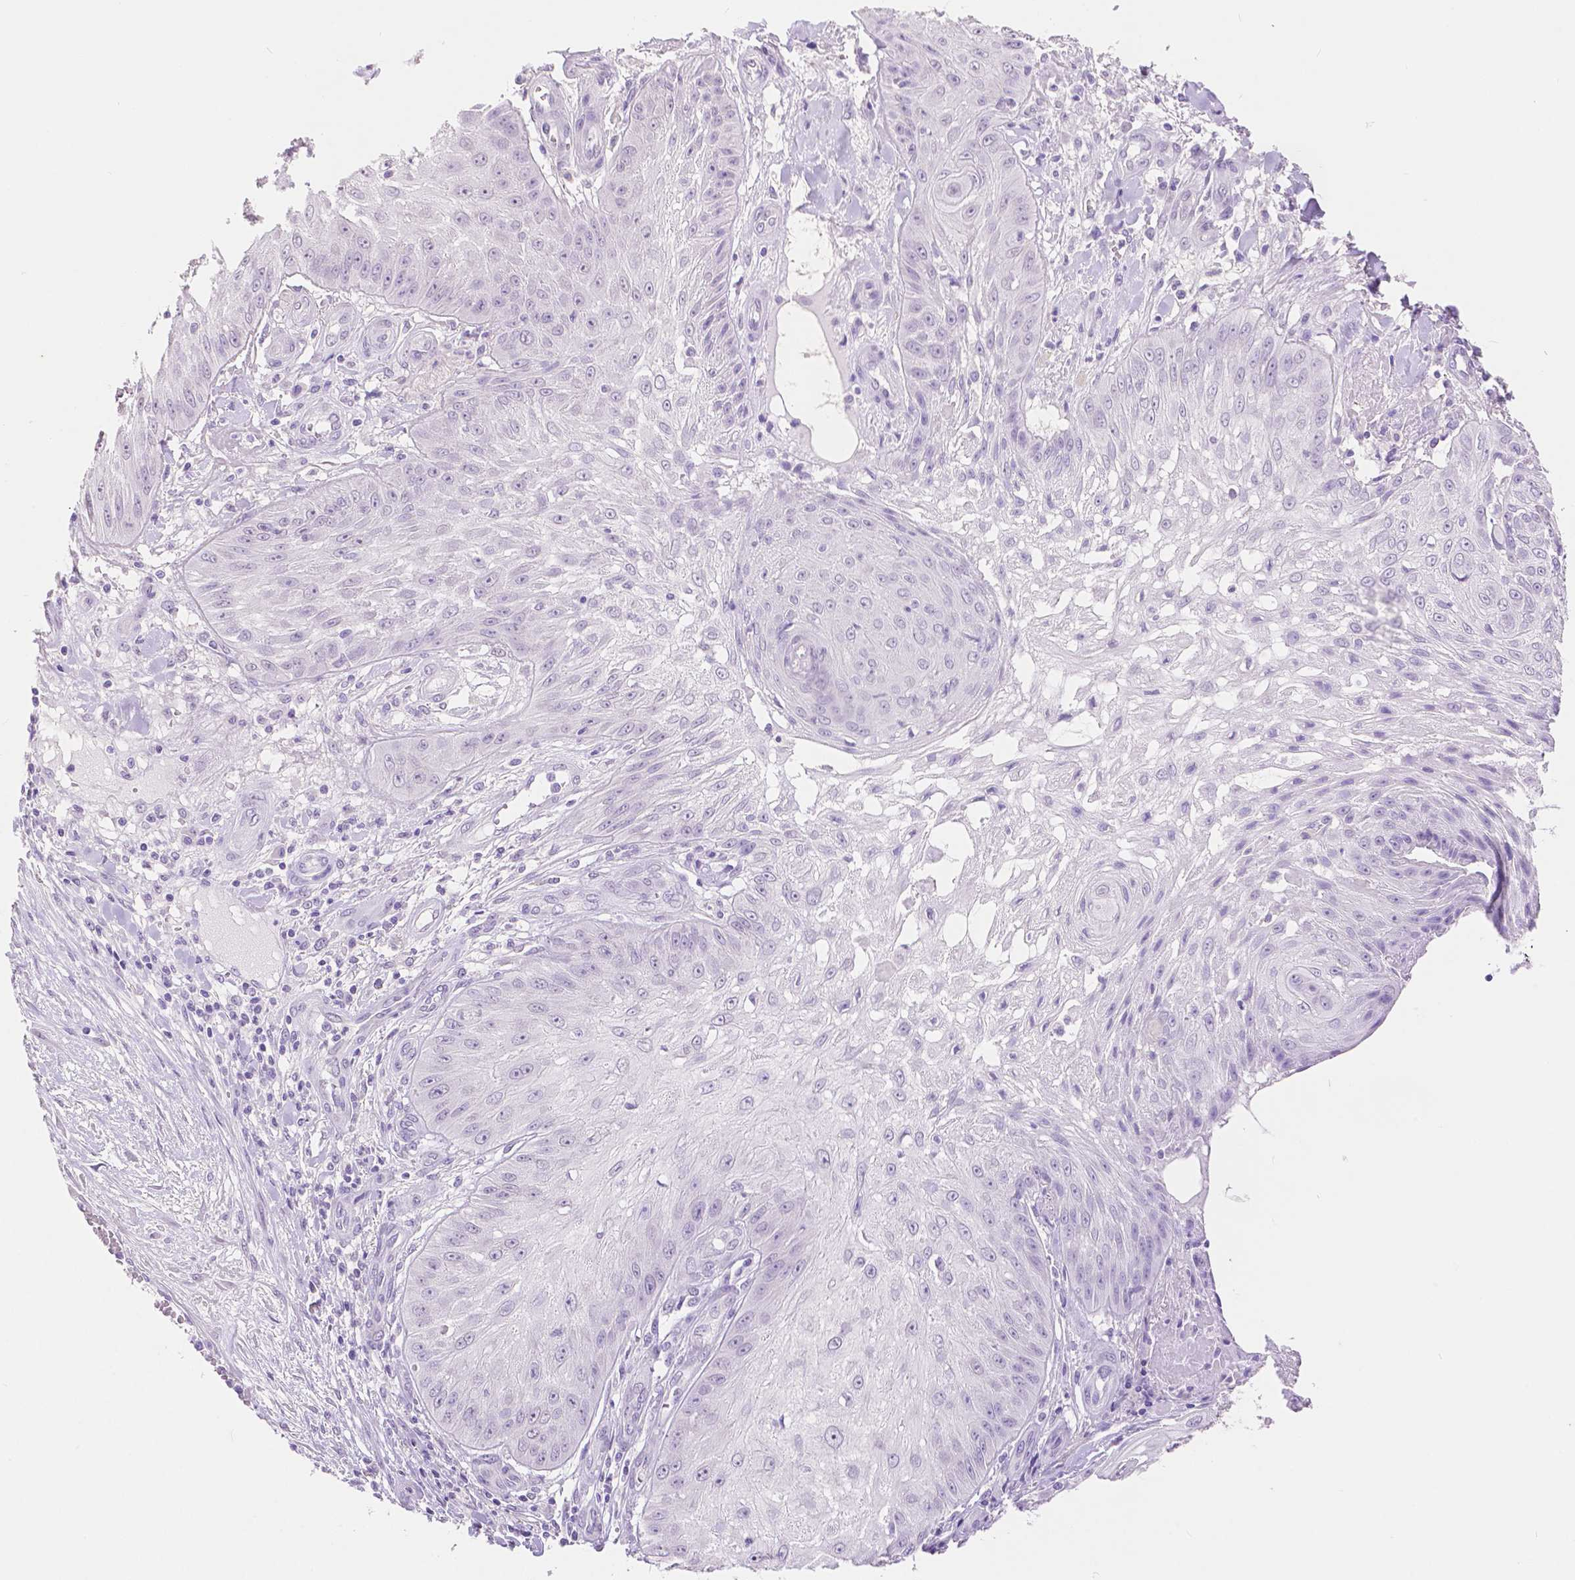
{"staining": {"intensity": "negative", "quantity": "none", "location": "none"}, "tissue": "skin cancer", "cell_type": "Tumor cells", "image_type": "cancer", "snomed": [{"axis": "morphology", "description": "Squamous cell carcinoma, NOS"}, {"axis": "topography", "description": "Skin"}], "caption": "A photomicrograph of human skin cancer (squamous cell carcinoma) is negative for staining in tumor cells.", "gene": "HNF1B", "patient": {"sex": "male", "age": 70}}